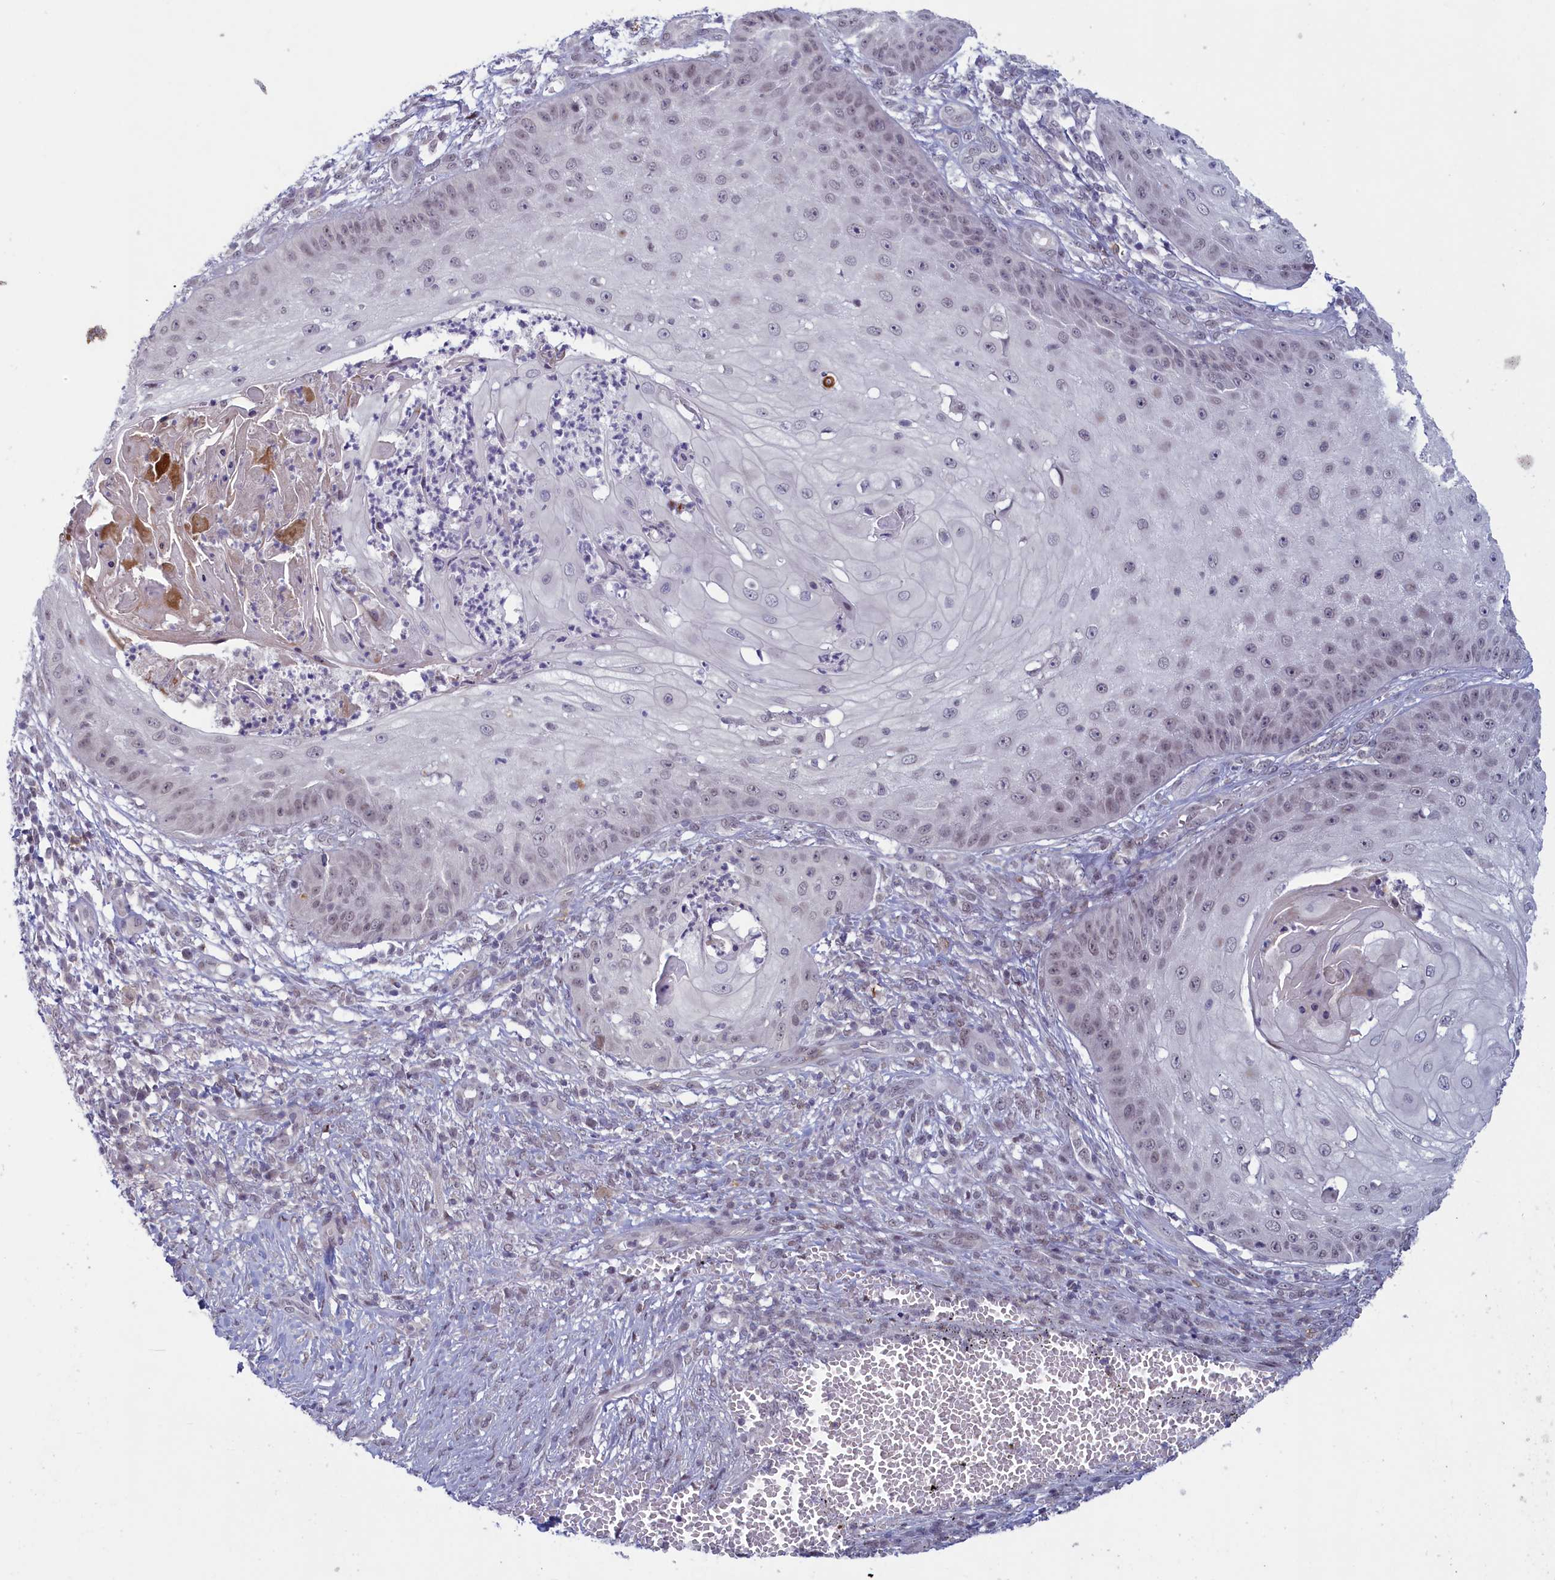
{"staining": {"intensity": "negative", "quantity": "none", "location": "none"}, "tissue": "skin cancer", "cell_type": "Tumor cells", "image_type": "cancer", "snomed": [{"axis": "morphology", "description": "Squamous cell carcinoma, NOS"}, {"axis": "topography", "description": "Skin"}], "caption": "Skin cancer (squamous cell carcinoma) stained for a protein using IHC demonstrates no positivity tumor cells.", "gene": "ATF7IP2", "patient": {"sex": "male", "age": 70}}